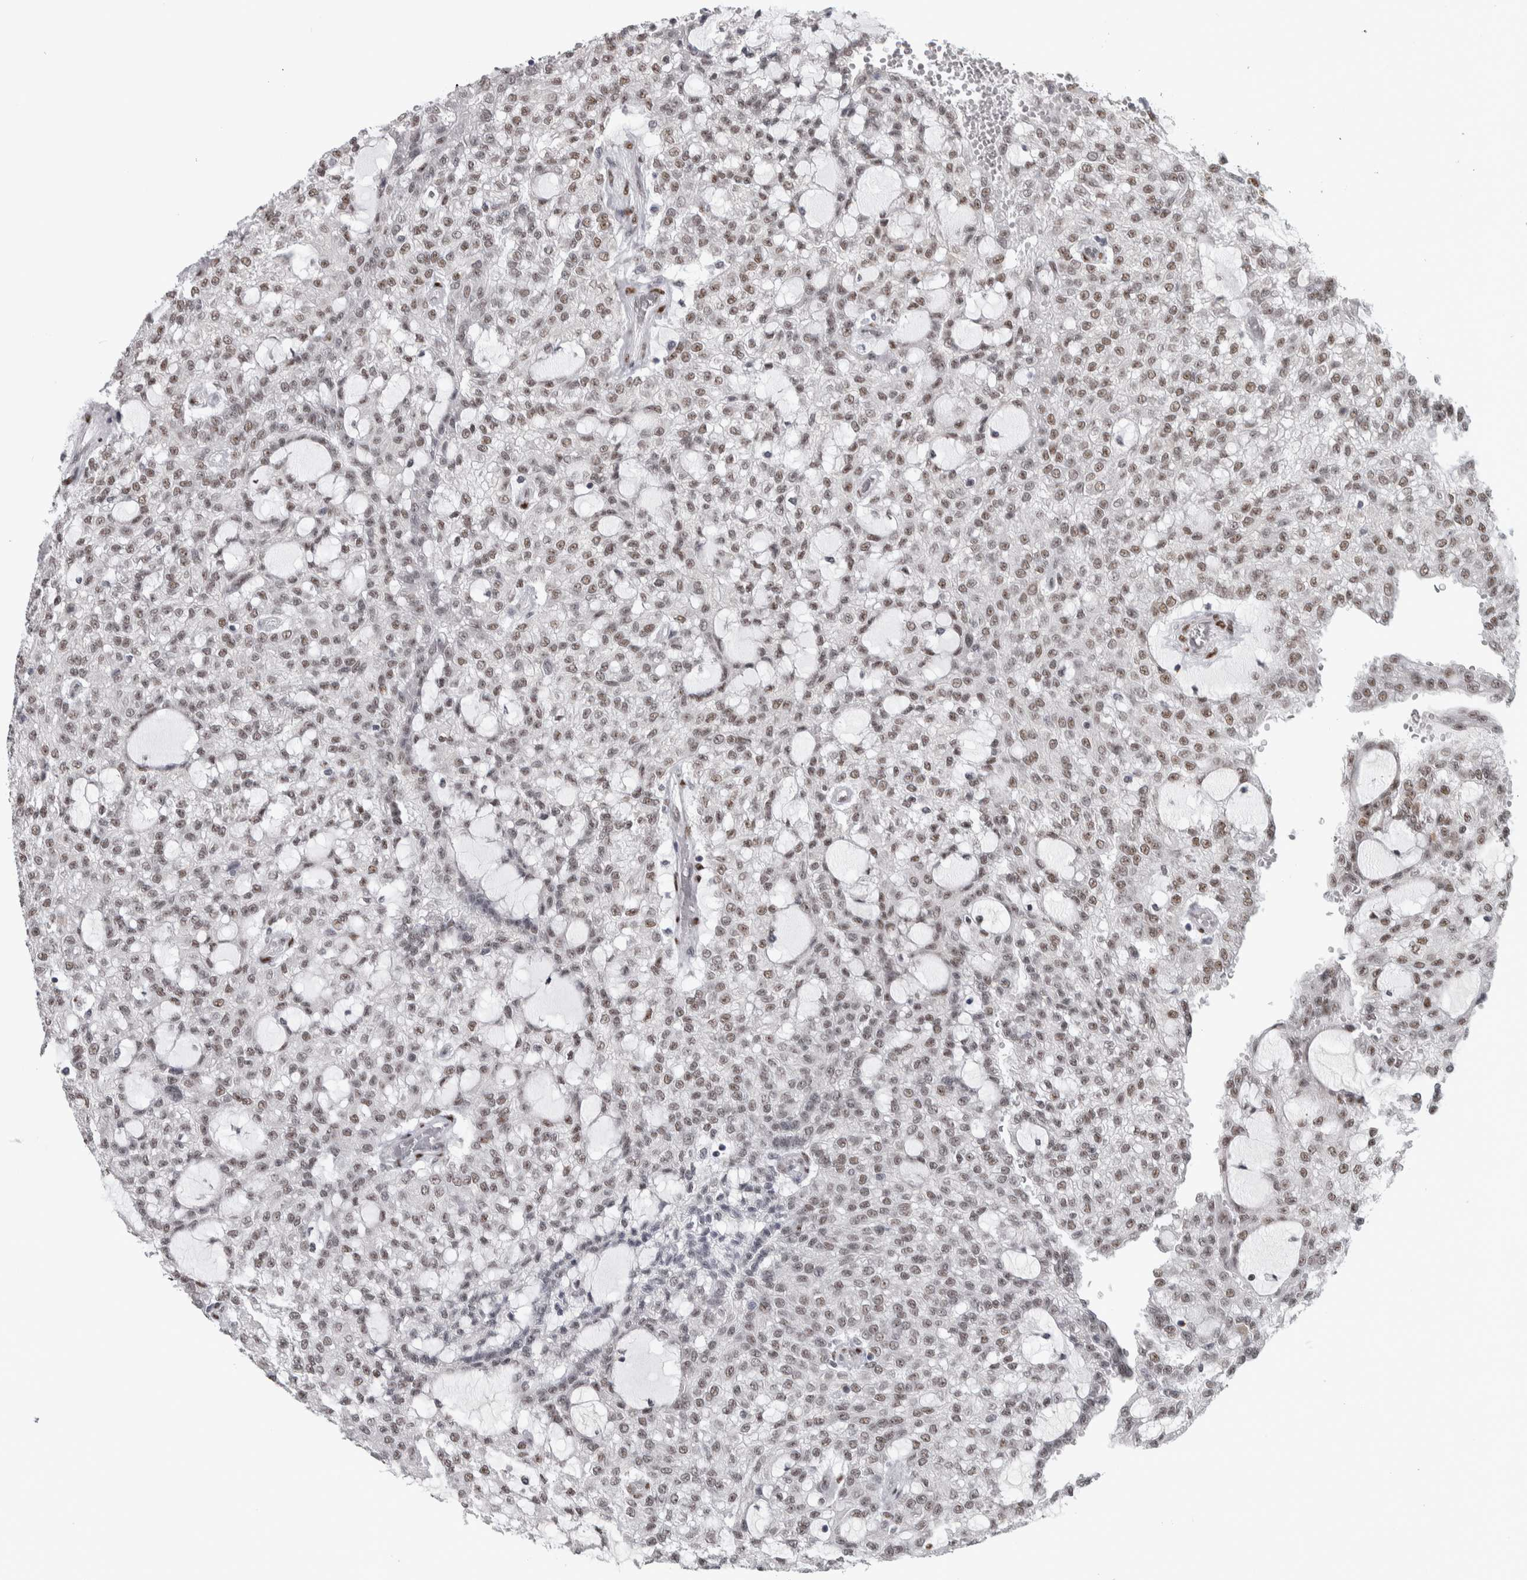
{"staining": {"intensity": "weak", "quantity": "25%-75%", "location": "nuclear"}, "tissue": "renal cancer", "cell_type": "Tumor cells", "image_type": "cancer", "snomed": [{"axis": "morphology", "description": "Adenocarcinoma, NOS"}, {"axis": "topography", "description": "Kidney"}], "caption": "A brown stain labels weak nuclear positivity of a protein in human renal adenocarcinoma tumor cells.", "gene": "HEXIM2", "patient": {"sex": "male", "age": 63}}